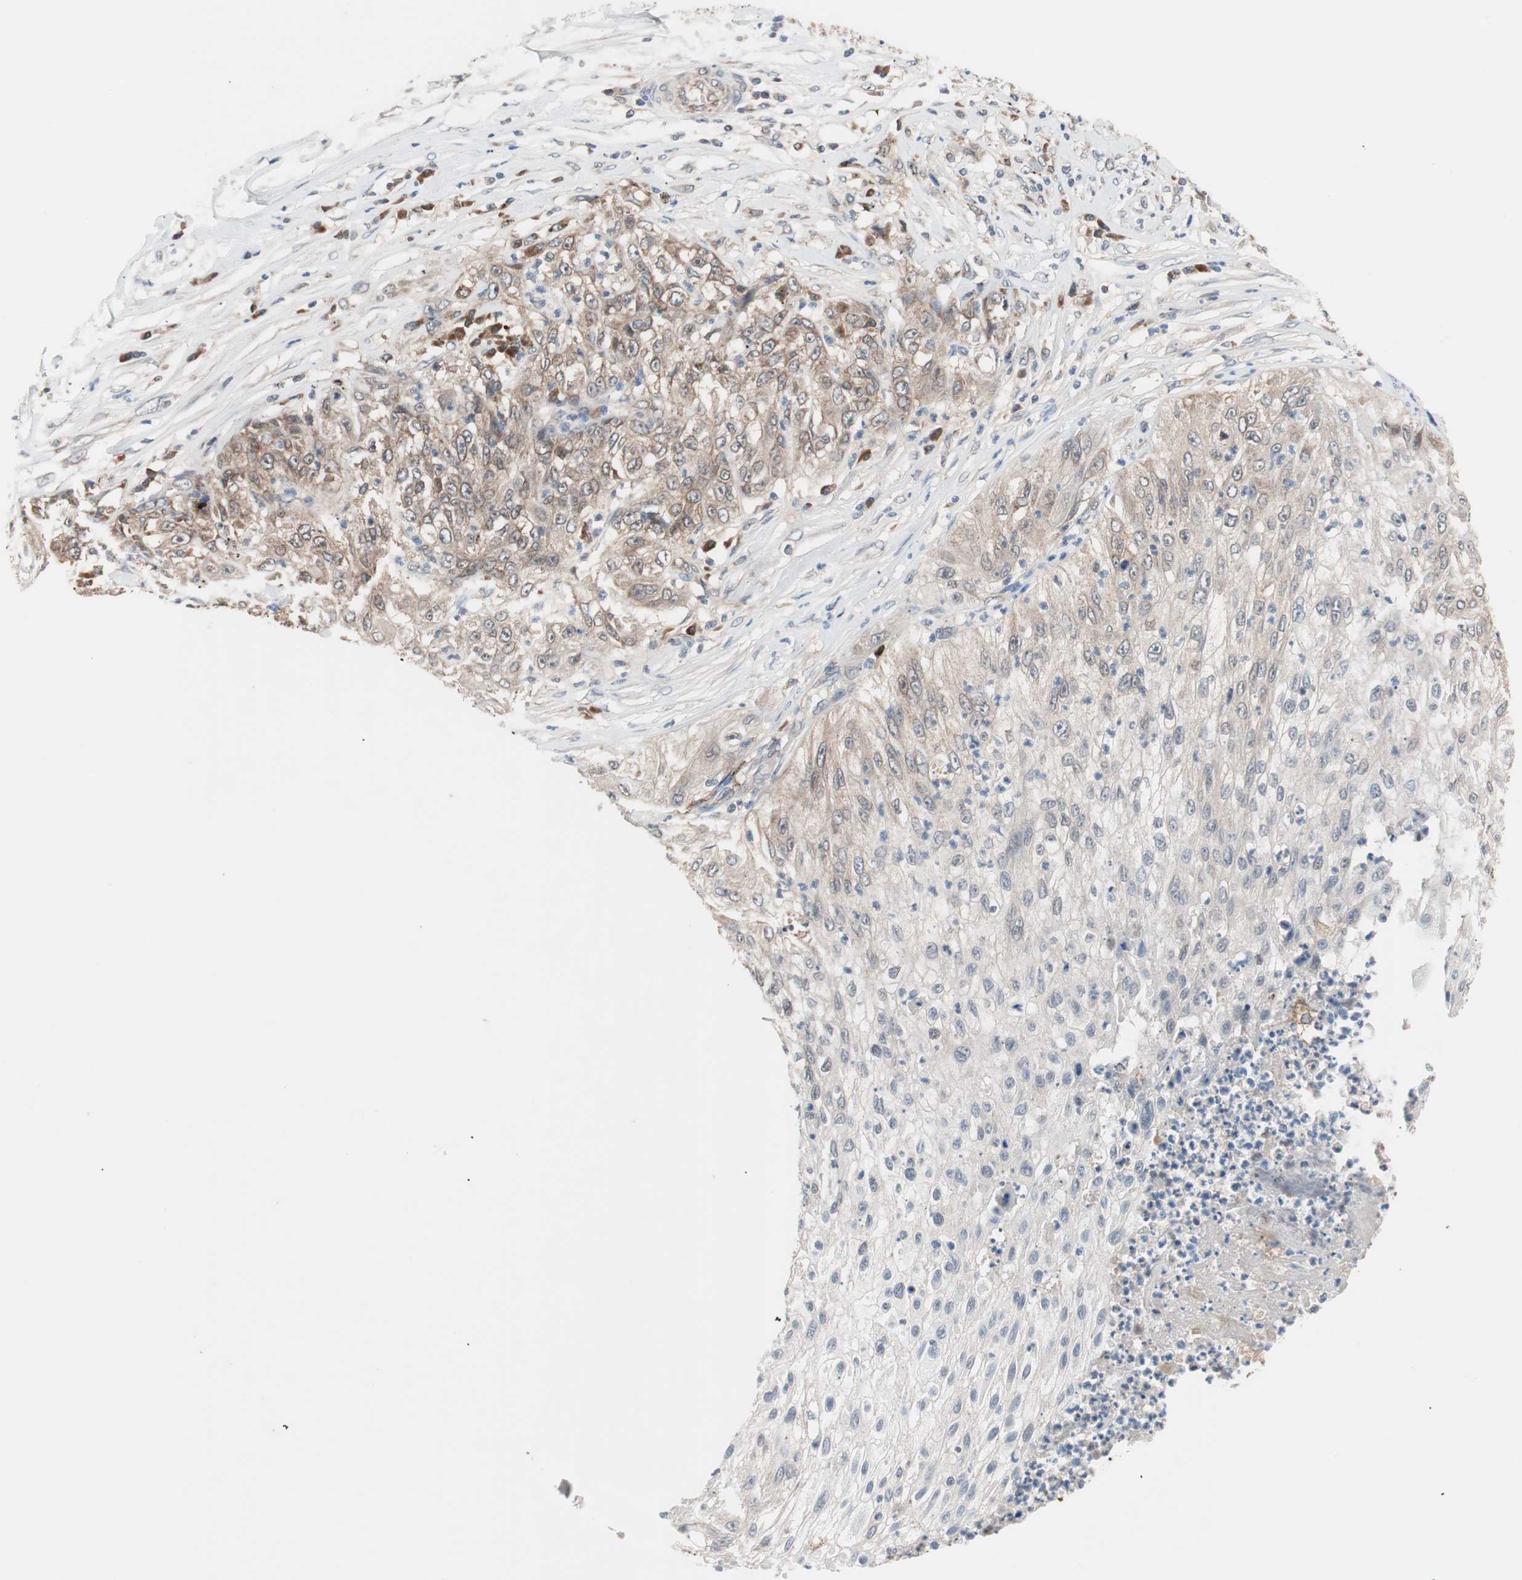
{"staining": {"intensity": "moderate", "quantity": "25%-75%", "location": "cytoplasmic/membranous"}, "tissue": "lung cancer", "cell_type": "Tumor cells", "image_type": "cancer", "snomed": [{"axis": "morphology", "description": "Inflammation, NOS"}, {"axis": "morphology", "description": "Squamous cell carcinoma, NOS"}, {"axis": "topography", "description": "Lymph node"}, {"axis": "topography", "description": "Soft tissue"}, {"axis": "topography", "description": "Lung"}], "caption": "This is a histology image of immunohistochemistry (IHC) staining of lung cancer (squamous cell carcinoma), which shows moderate positivity in the cytoplasmic/membranous of tumor cells.", "gene": "HMBS", "patient": {"sex": "male", "age": 66}}